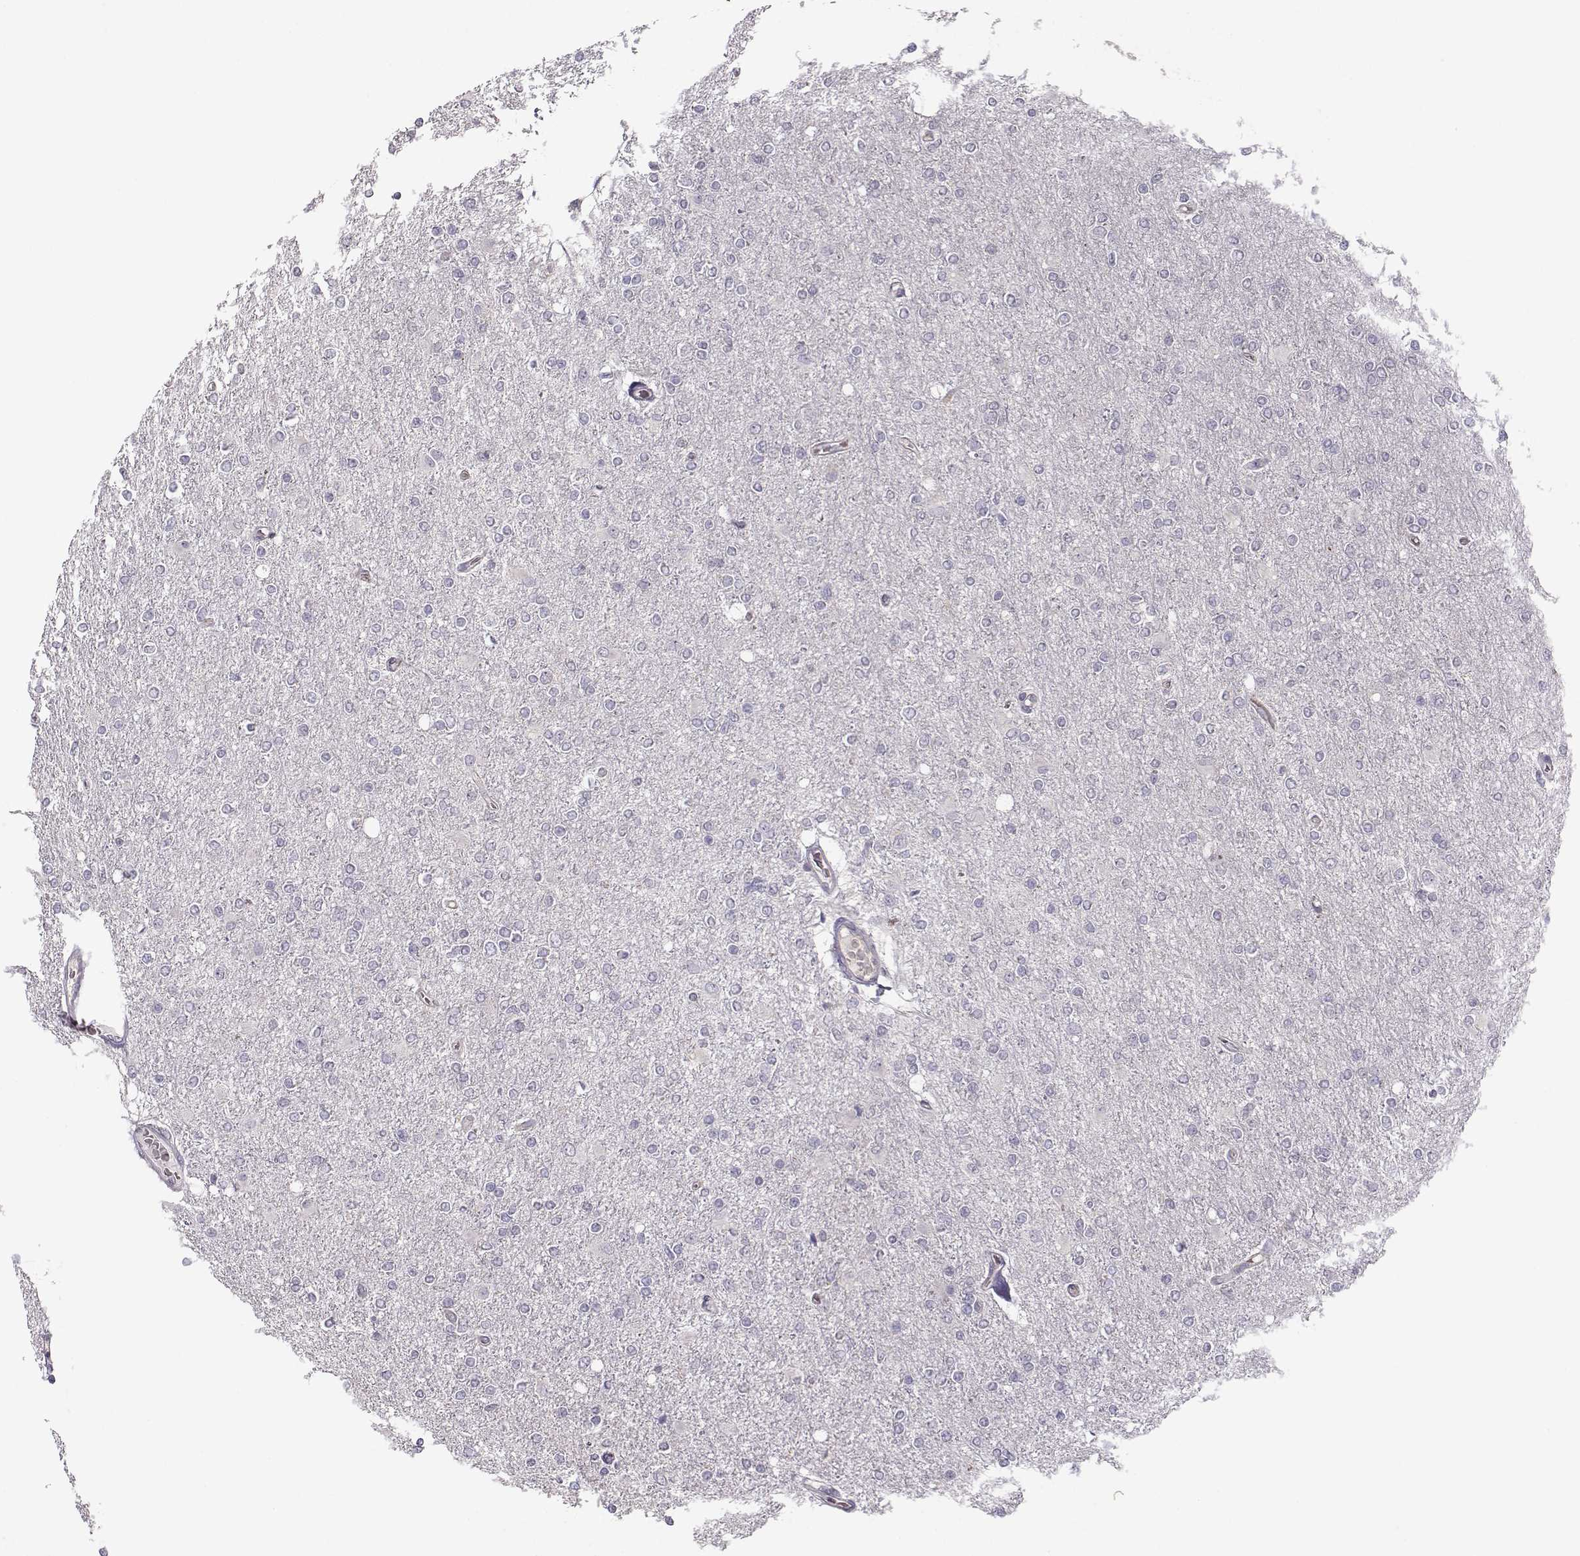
{"staining": {"intensity": "negative", "quantity": "none", "location": "none"}, "tissue": "glioma", "cell_type": "Tumor cells", "image_type": "cancer", "snomed": [{"axis": "morphology", "description": "Glioma, malignant, High grade"}, {"axis": "topography", "description": "Cerebral cortex"}], "caption": "This is an IHC image of malignant glioma (high-grade). There is no positivity in tumor cells.", "gene": "FCAMR", "patient": {"sex": "male", "age": 70}}